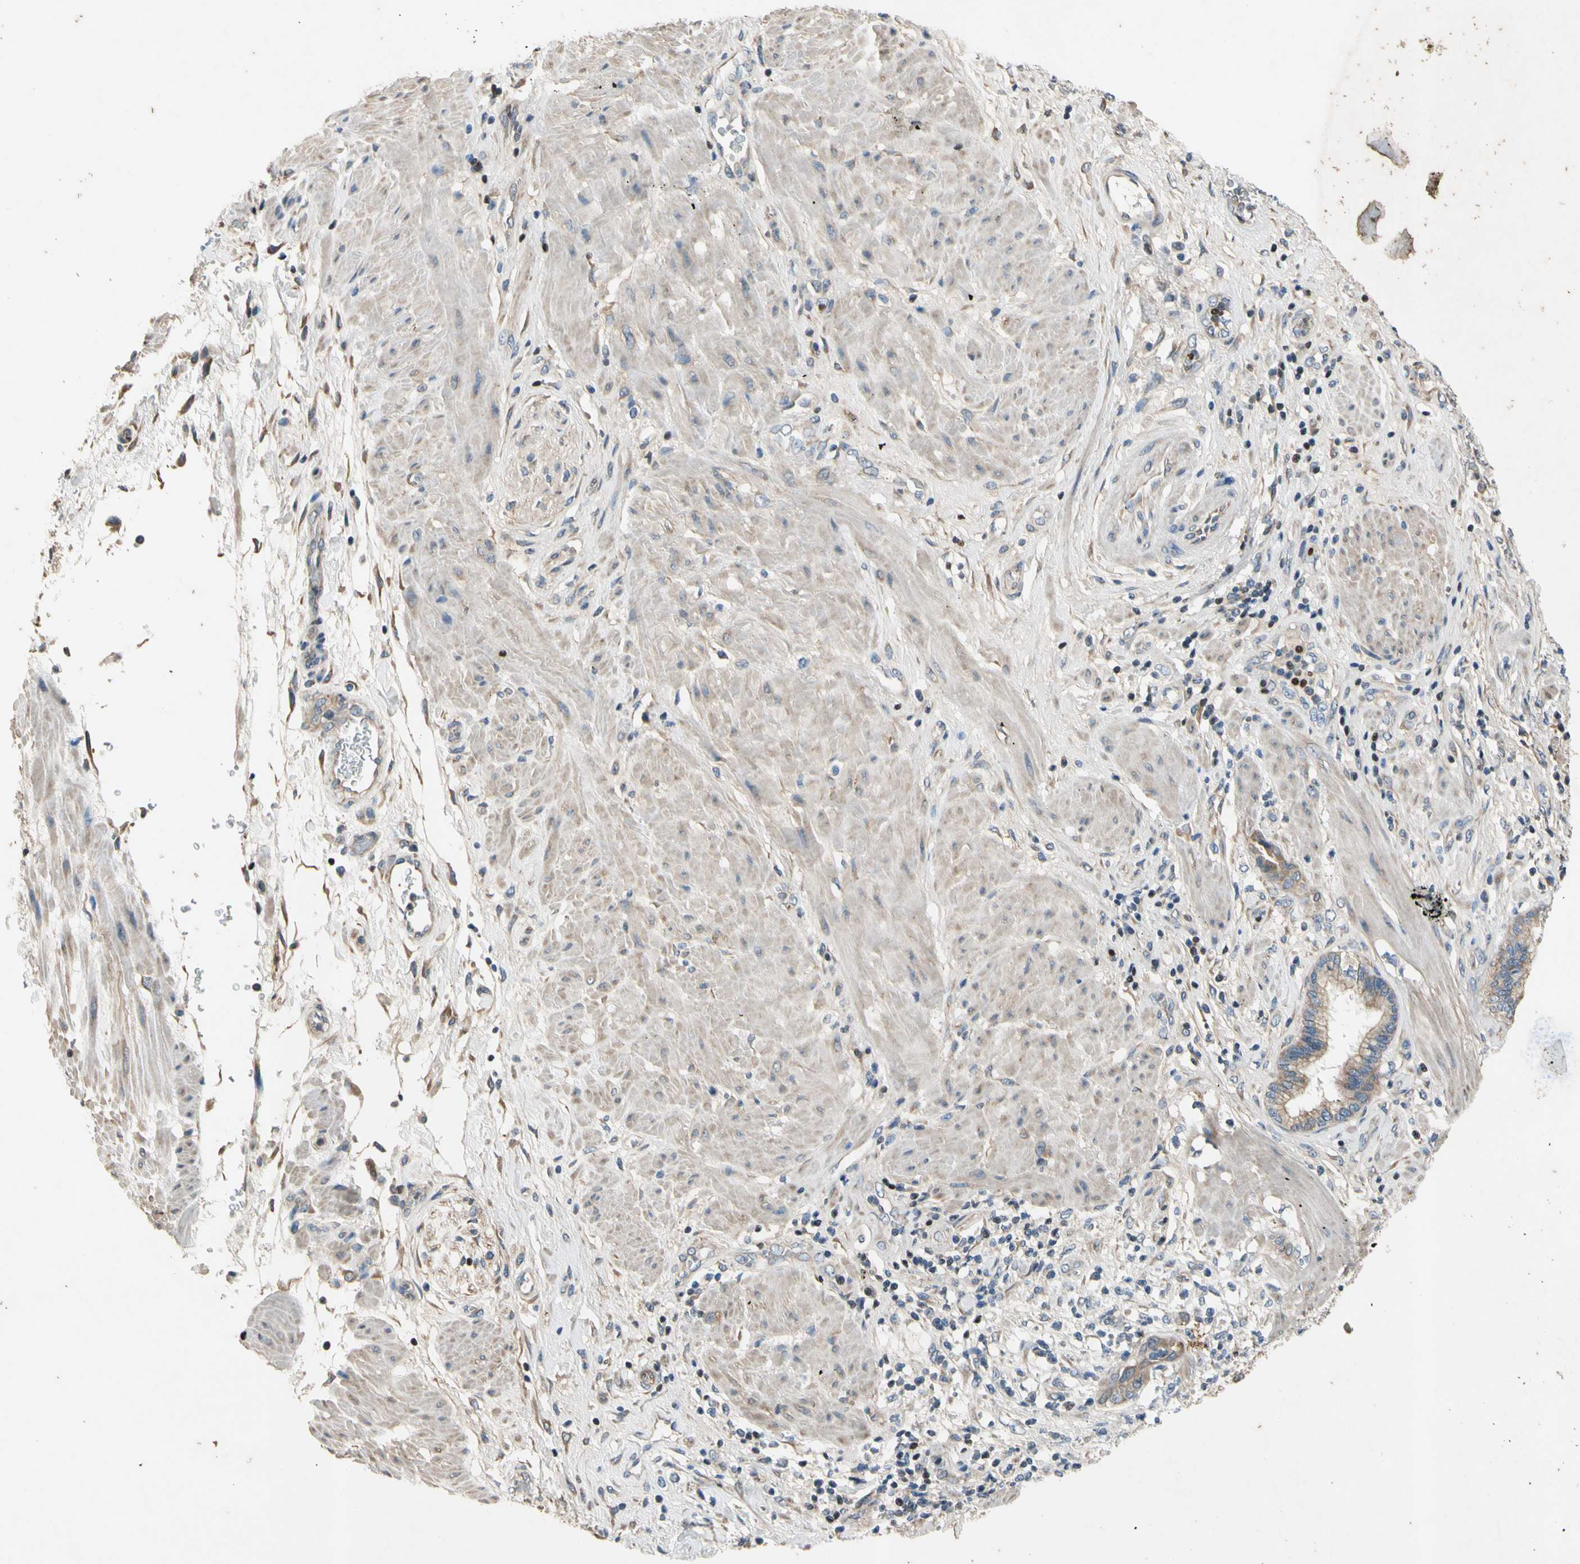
{"staining": {"intensity": "weak", "quantity": ">75%", "location": "cytoplasmic/membranous"}, "tissue": "pancreatic cancer", "cell_type": "Tumor cells", "image_type": "cancer", "snomed": [{"axis": "morphology", "description": "Adenocarcinoma, NOS"}, {"axis": "topography", "description": "Pancreas"}], "caption": "A high-resolution photomicrograph shows immunohistochemistry (IHC) staining of pancreatic adenocarcinoma, which demonstrates weak cytoplasmic/membranous positivity in approximately >75% of tumor cells.", "gene": "TBX21", "patient": {"sex": "female", "age": 64}}